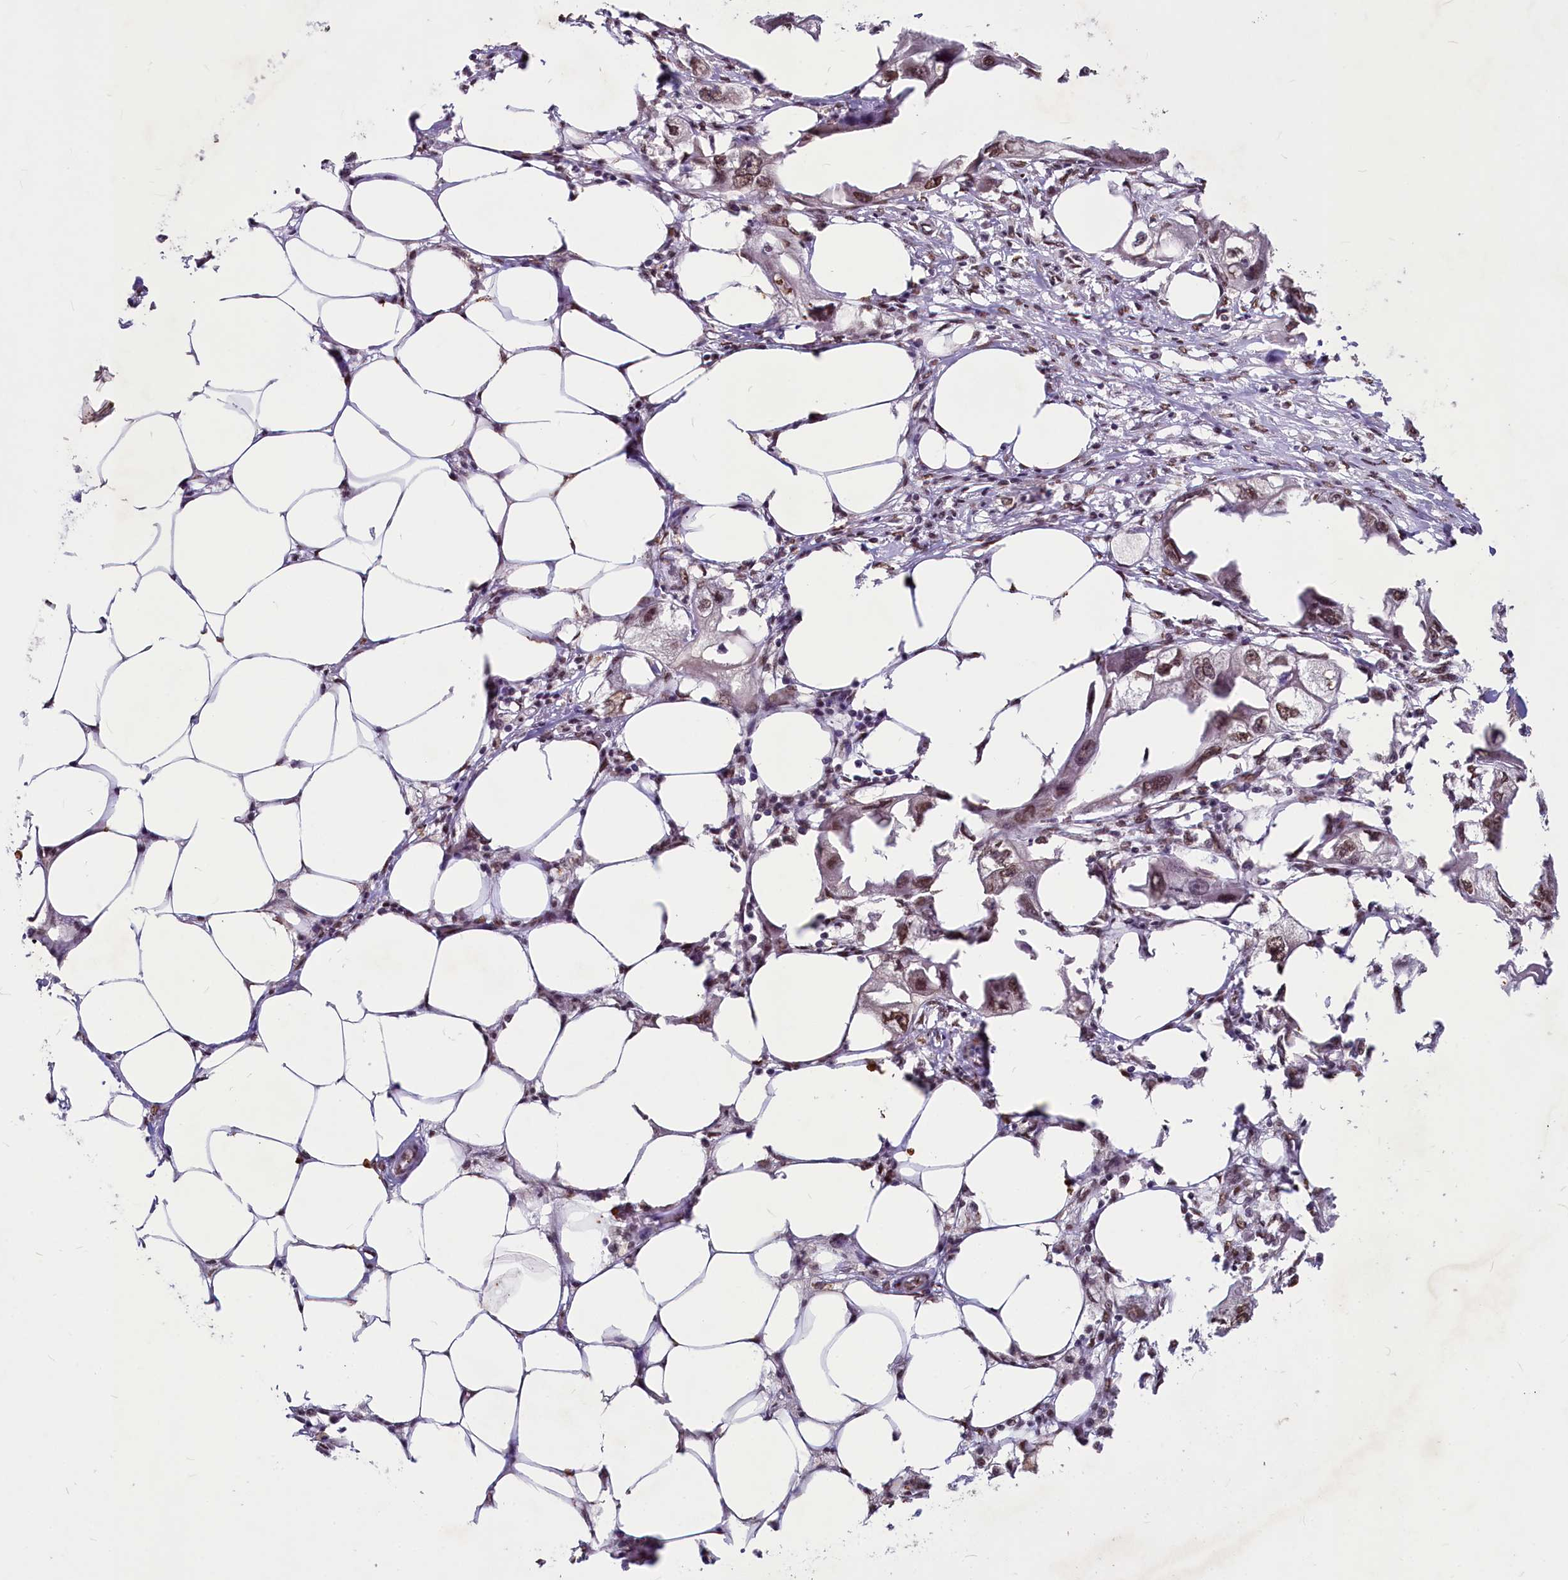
{"staining": {"intensity": "moderate", "quantity": ">75%", "location": "nuclear"}, "tissue": "endometrial cancer", "cell_type": "Tumor cells", "image_type": "cancer", "snomed": [{"axis": "morphology", "description": "Adenocarcinoma, NOS"}, {"axis": "morphology", "description": "Adenocarcinoma, metastatic, NOS"}, {"axis": "topography", "description": "Adipose tissue"}, {"axis": "topography", "description": "Endometrium"}], "caption": "Tumor cells reveal medium levels of moderate nuclear positivity in approximately >75% of cells in metastatic adenocarcinoma (endometrial).", "gene": "PARPBP", "patient": {"sex": "female", "age": 67}}